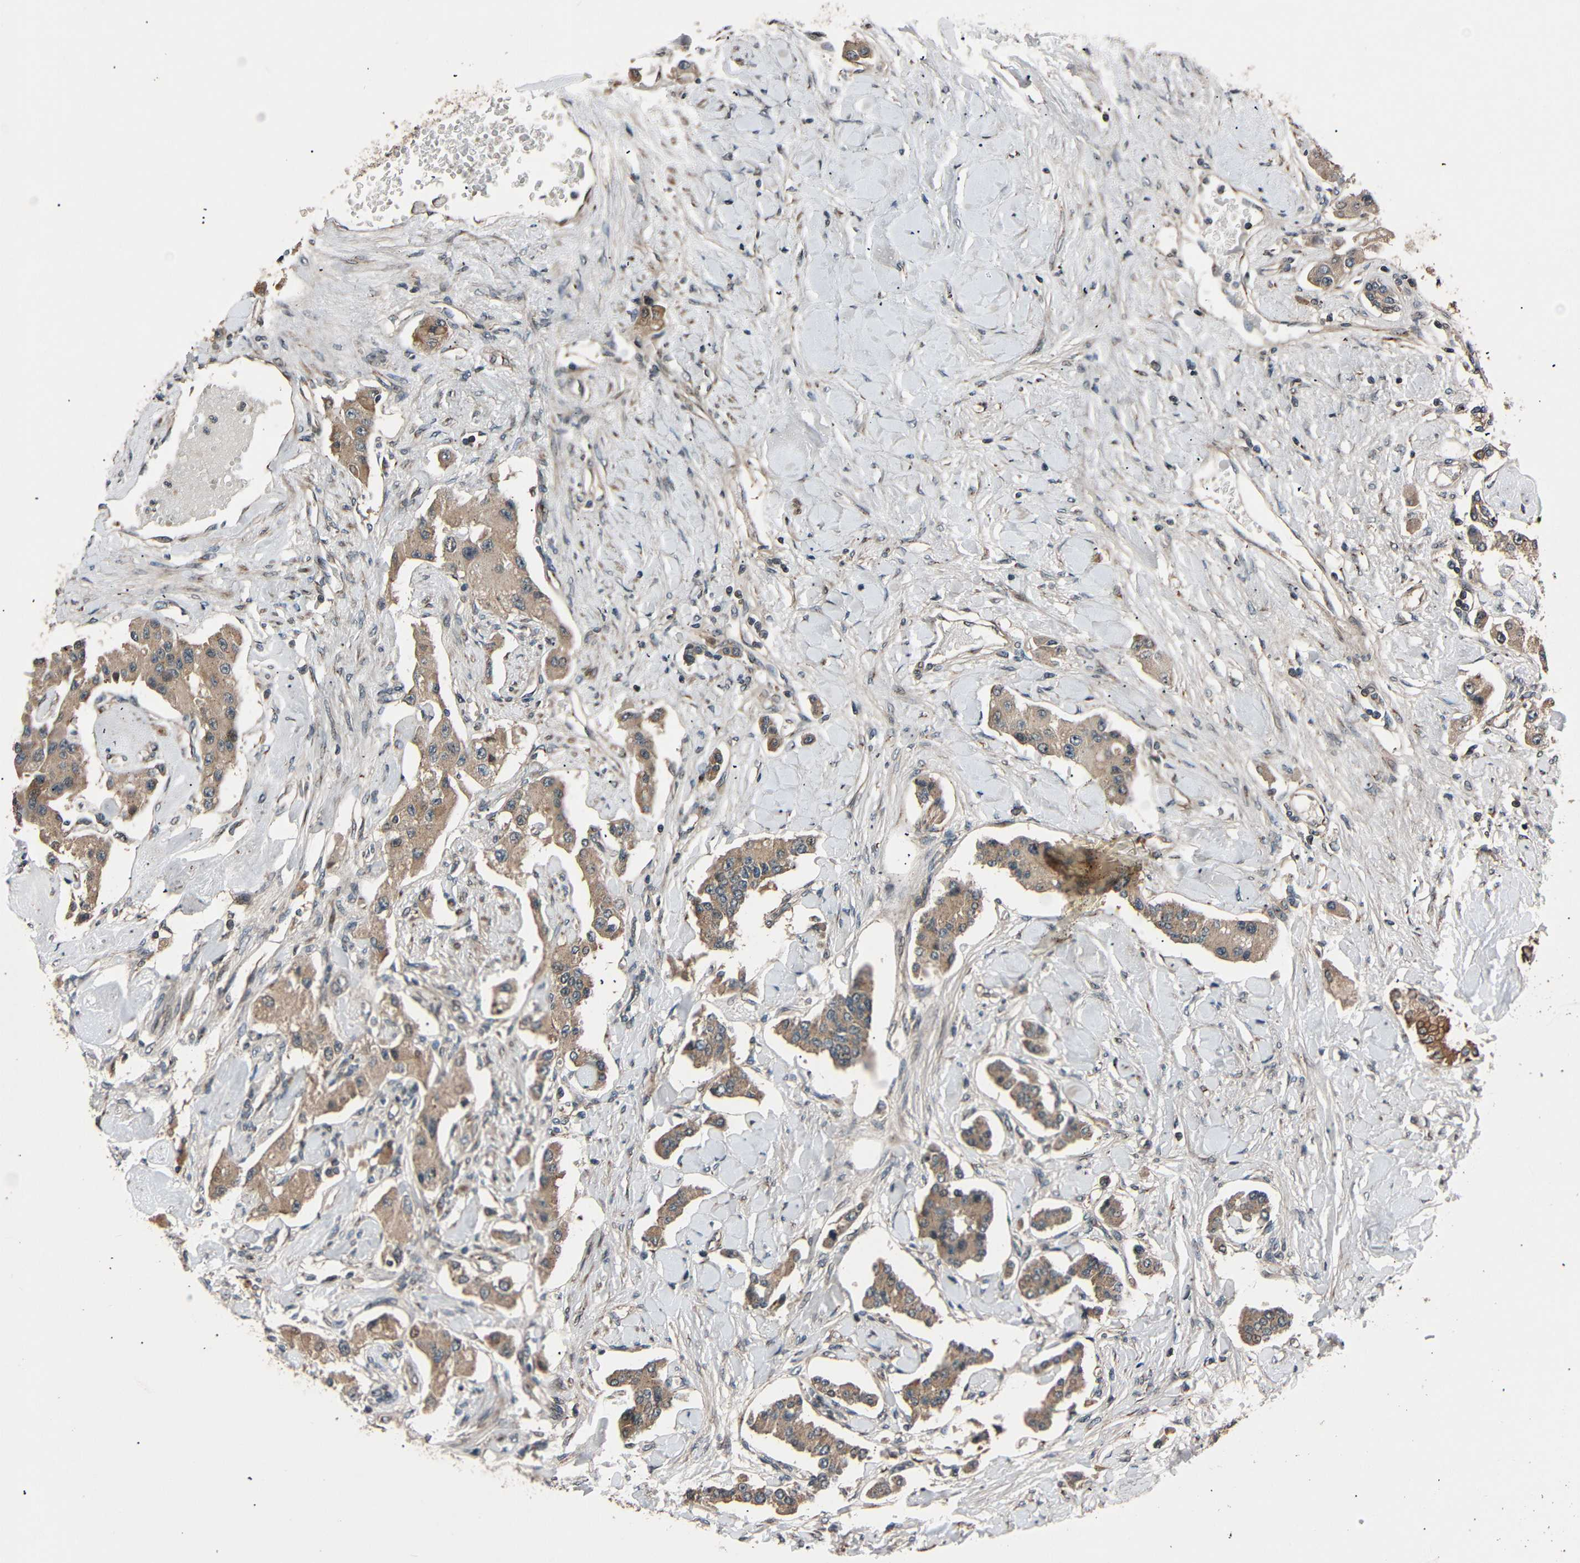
{"staining": {"intensity": "moderate", "quantity": ">75%", "location": "cytoplasmic/membranous"}, "tissue": "carcinoid", "cell_type": "Tumor cells", "image_type": "cancer", "snomed": [{"axis": "morphology", "description": "Carcinoid, malignant, NOS"}, {"axis": "topography", "description": "Pancreas"}], "caption": "Immunohistochemical staining of human carcinoid displays medium levels of moderate cytoplasmic/membranous protein positivity in about >75% of tumor cells.", "gene": "AKAP9", "patient": {"sex": "male", "age": 41}}